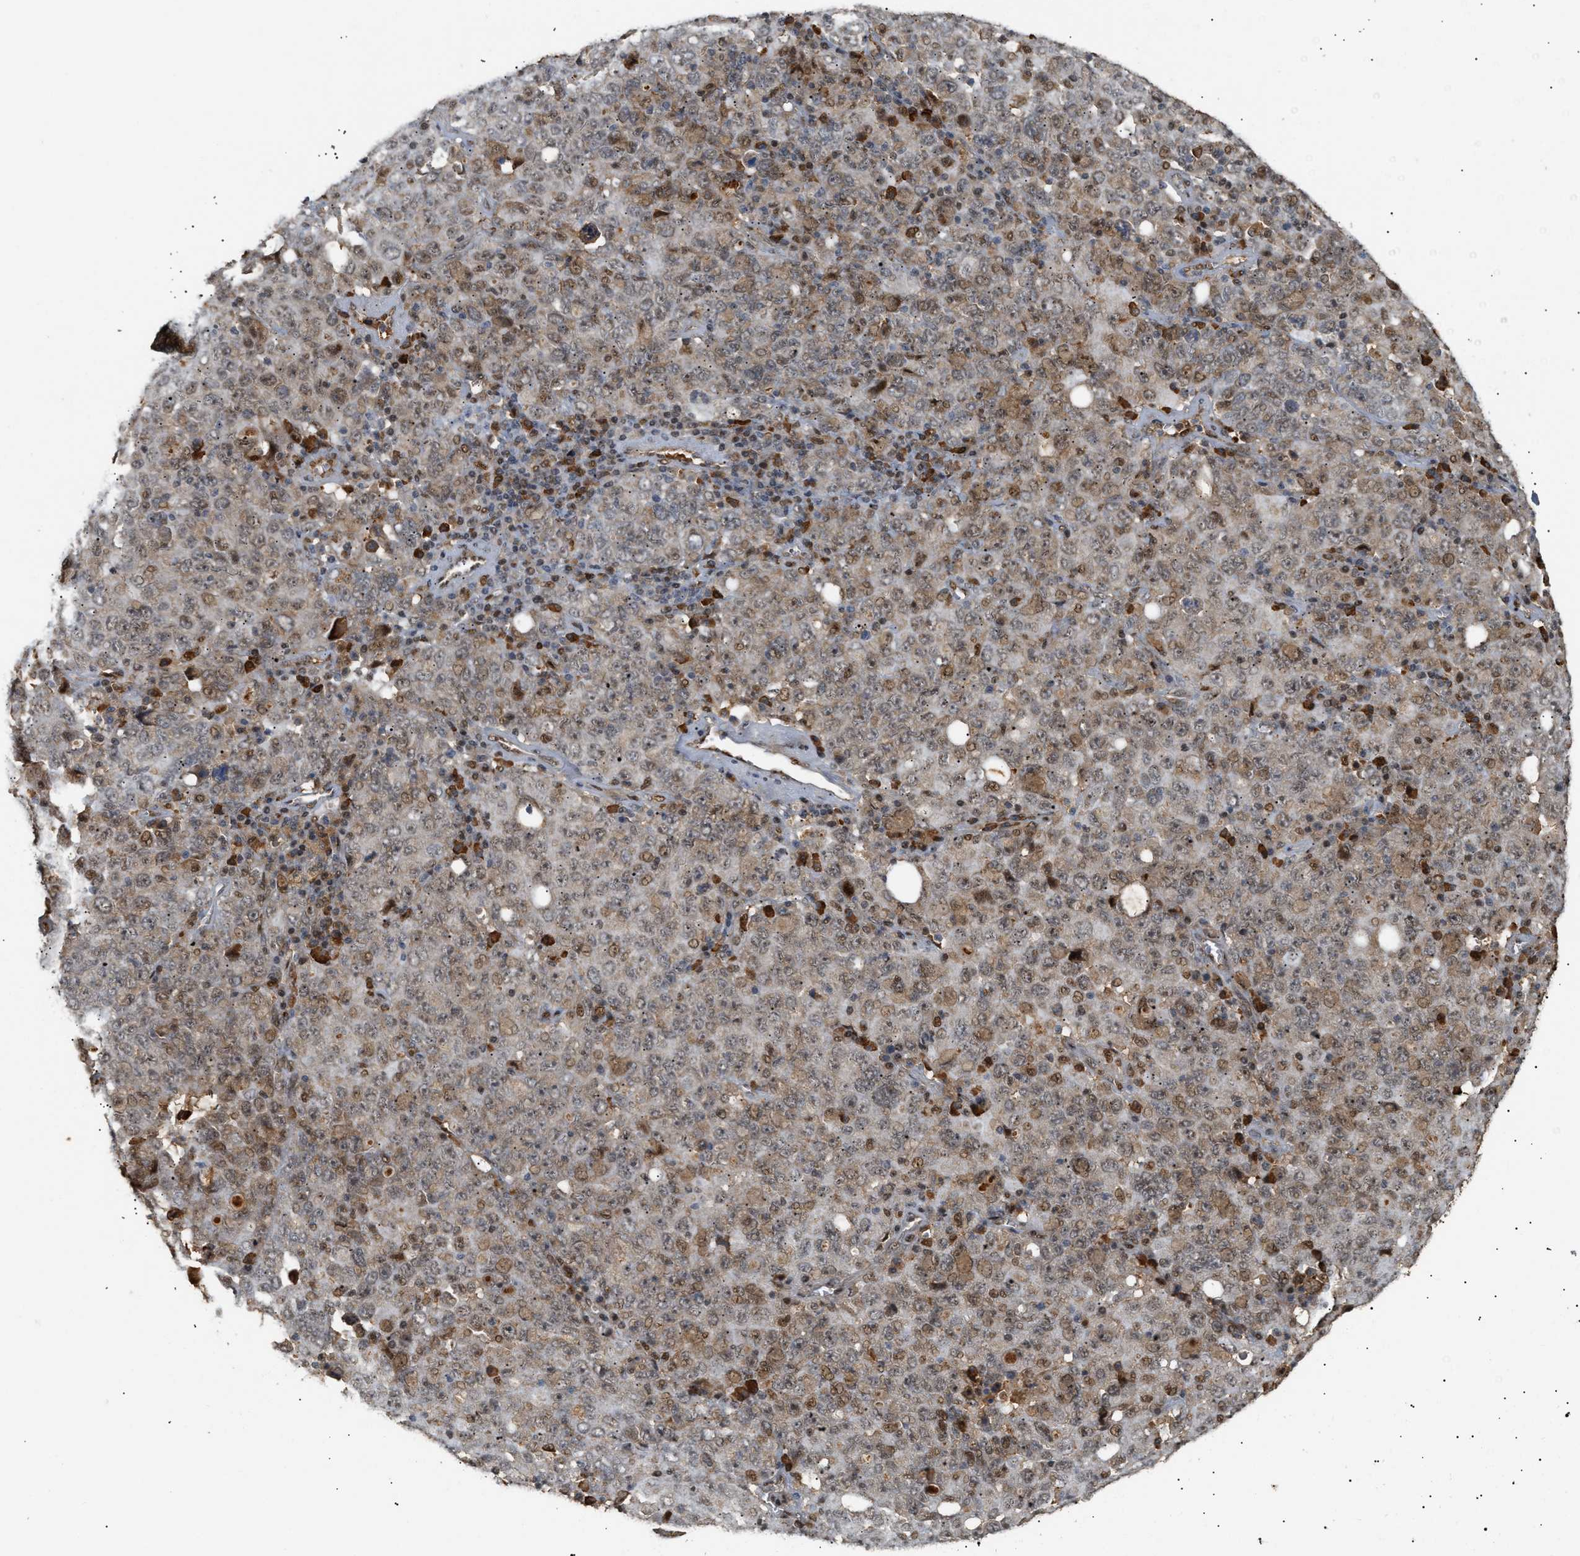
{"staining": {"intensity": "moderate", "quantity": "25%-75%", "location": "nuclear"}, "tissue": "ovarian cancer", "cell_type": "Tumor cells", "image_type": "cancer", "snomed": [{"axis": "morphology", "description": "Carcinoma, endometroid"}, {"axis": "topography", "description": "Ovary"}], "caption": "Immunohistochemistry (IHC) of ovarian endometroid carcinoma displays medium levels of moderate nuclear expression in approximately 25%-75% of tumor cells. Using DAB (brown) and hematoxylin (blue) stains, captured at high magnification using brightfield microscopy.", "gene": "ZFAND5", "patient": {"sex": "female", "age": 62}}